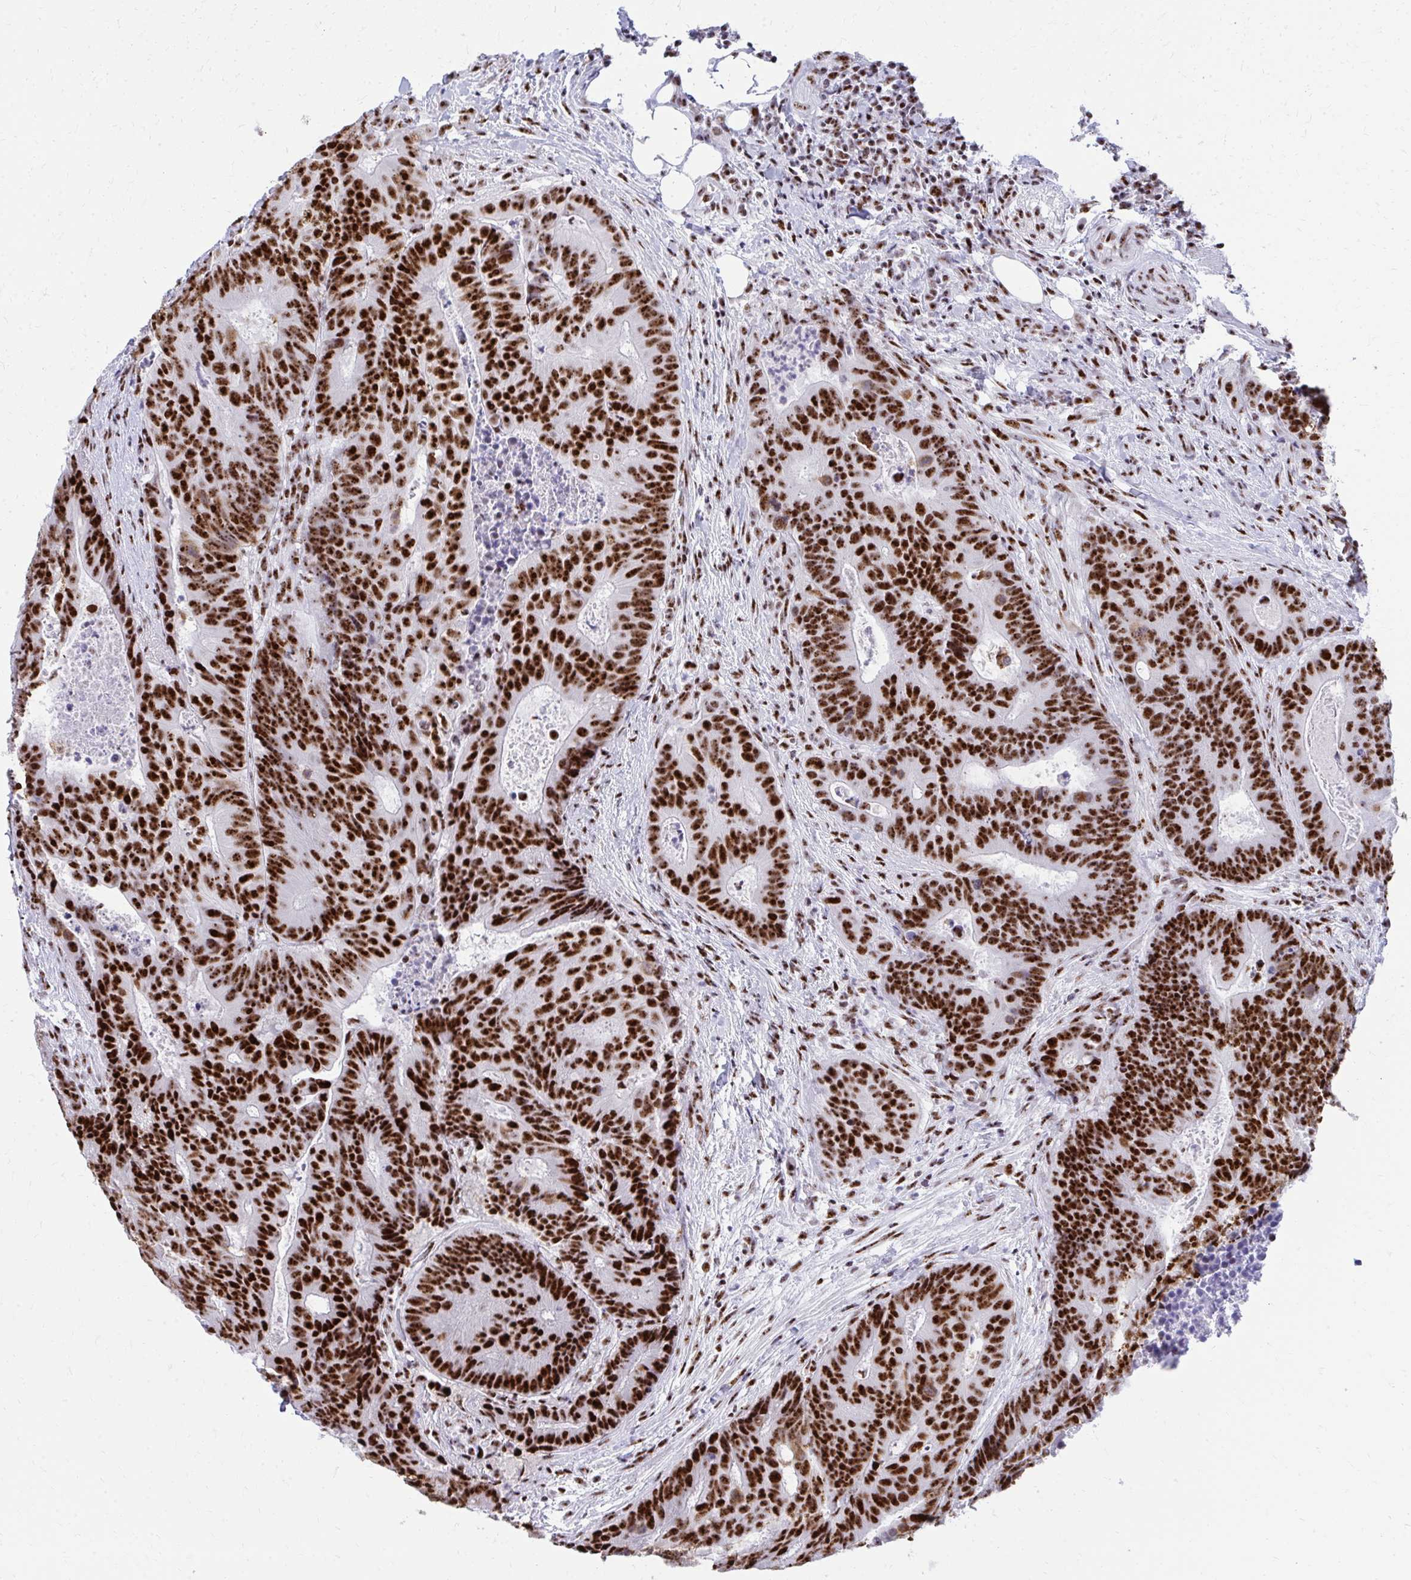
{"staining": {"intensity": "strong", "quantity": ">75%", "location": "nuclear"}, "tissue": "colorectal cancer", "cell_type": "Tumor cells", "image_type": "cancer", "snomed": [{"axis": "morphology", "description": "Adenocarcinoma, NOS"}, {"axis": "topography", "description": "Colon"}], "caption": "Protein expression by immunohistochemistry (IHC) reveals strong nuclear expression in approximately >75% of tumor cells in adenocarcinoma (colorectal).", "gene": "PELP1", "patient": {"sex": "female", "age": 48}}